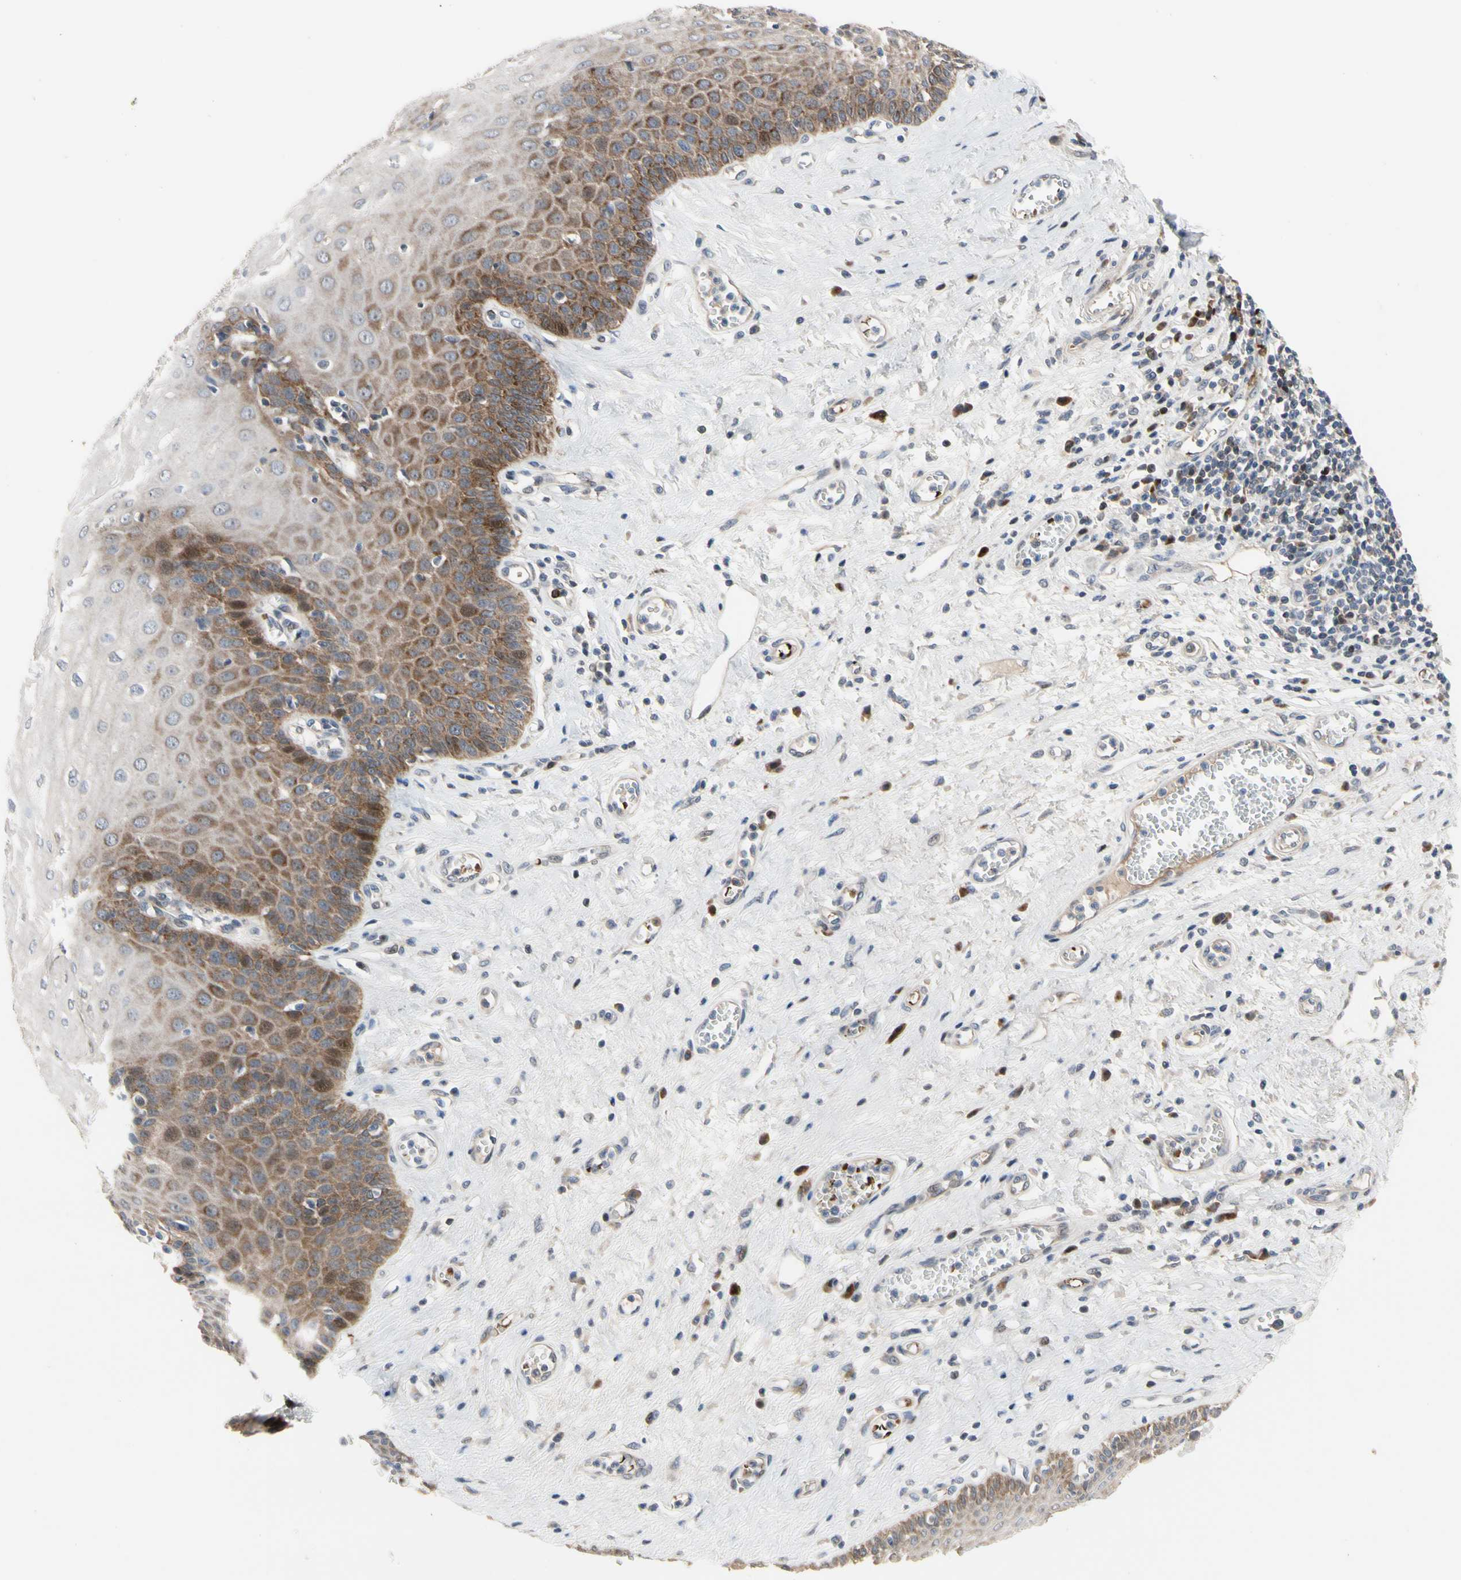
{"staining": {"intensity": "strong", "quantity": "<25%", "location": "cytoplasmic/membranous"}, "tissue": "esophagus", "cell_type": "Squamous epithelial cells", "image_type": "normal", "snomed": [{"axis": "morphology", "description": "Normal tissue, NOS"}, {"axis": "morphology", "description": "Squamous cell carcinoma, NOS"}, {"axis": "topography", "description": "Esophagus"}], "caption": "Esophagus stained for a protein displays strong cytoplasmic/membranous positivity in squamous epithelial cells. Using DAB (3,3'-diaminobenzidine) (brown) and hematoxylin (blue) stains, captured at high magnification using brightfield microscopy.", "gene": "HMGCR", "patient": {"sex": "male", "age": 65}}